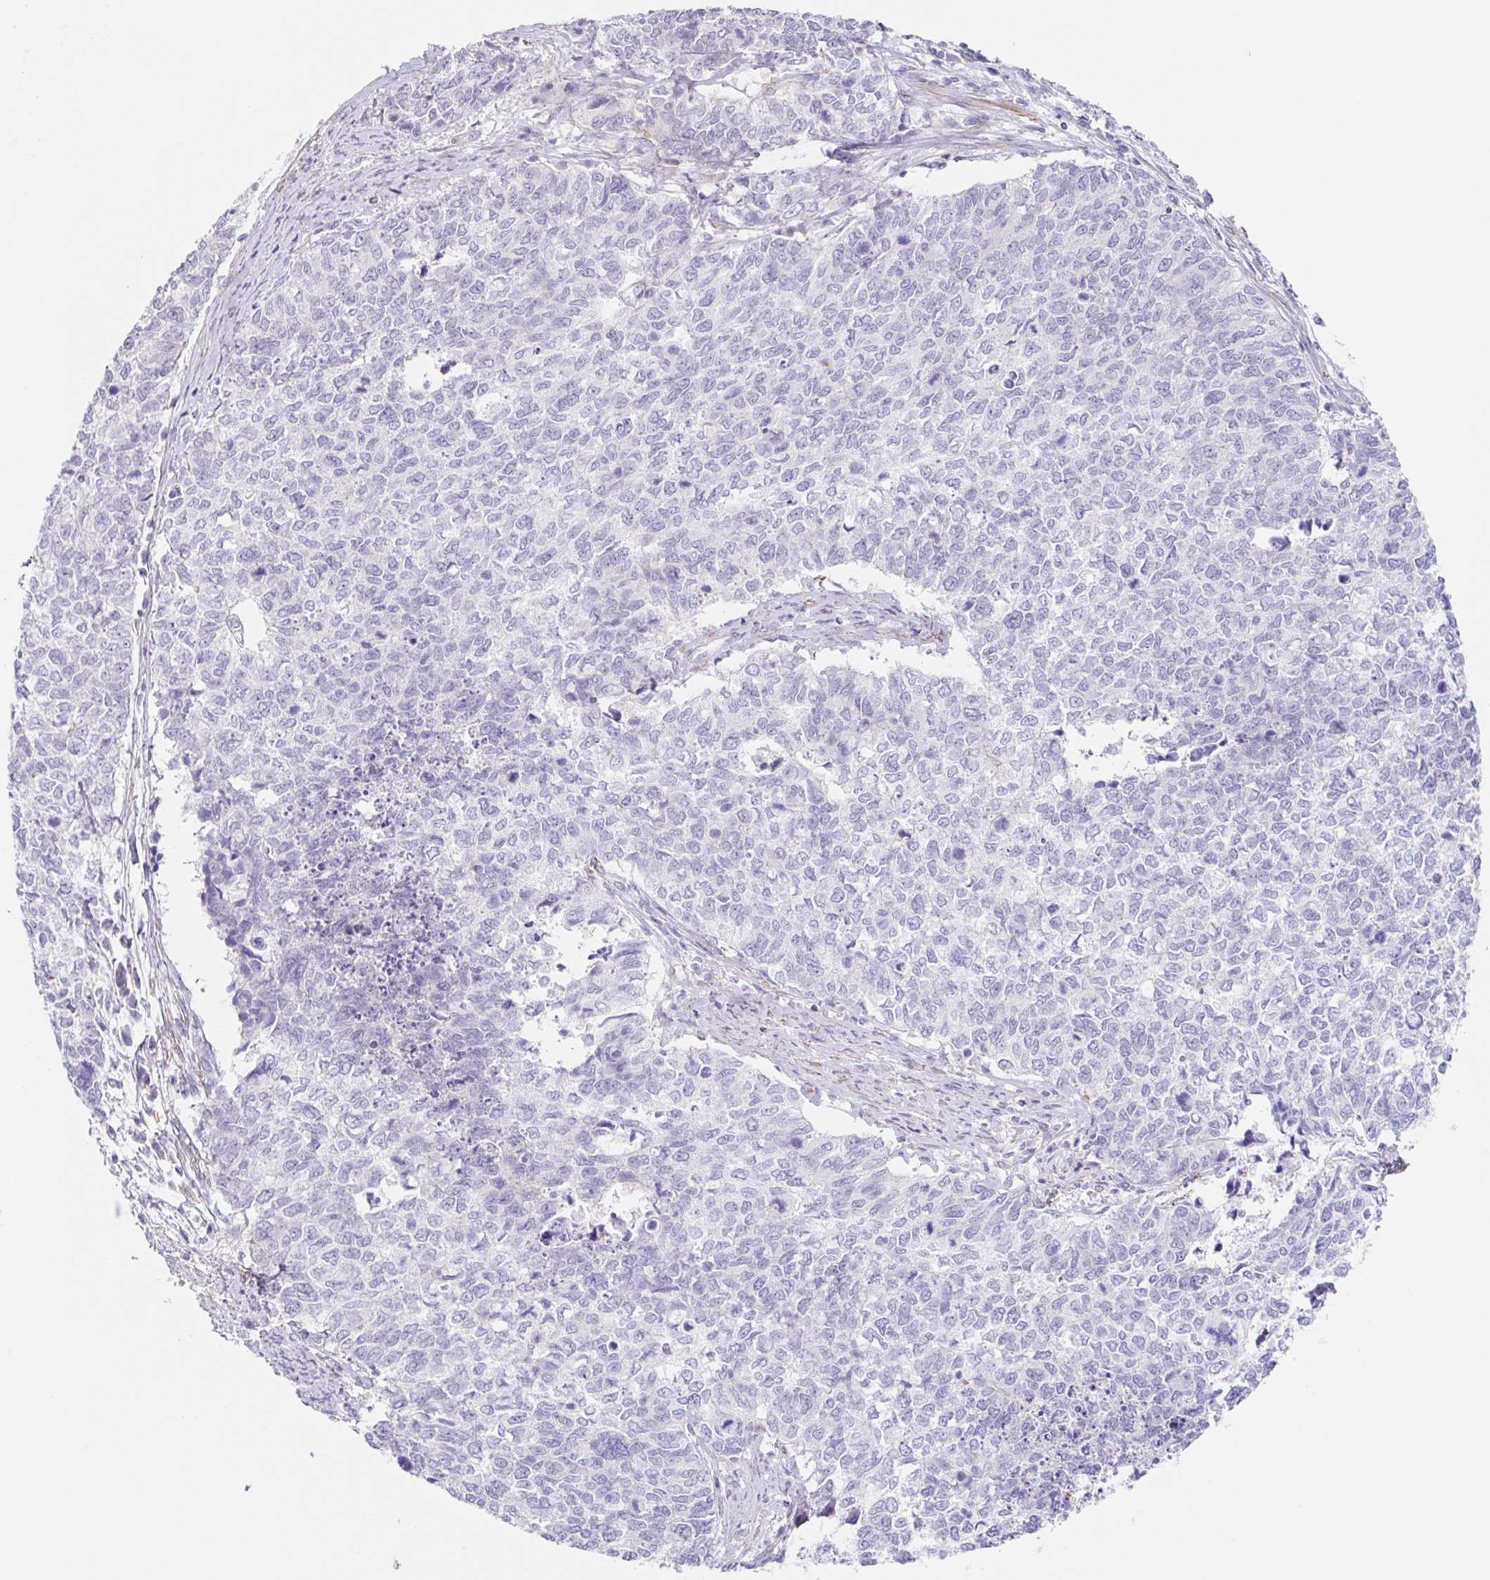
{"staining": {"intensity": "negative", "quantity": "none", "location": "none"}, "tissue": "cervical cancer", "cell_type": "Tumor cells", "image_type": "cancer", "snomed": [{"axis": "morphology", "description": "Adenocarcinoma, NOS"}, {"axis": "topography", "description": "Cervix"}], "caption": "The photomicrograph reveals no staining of tumor cells in cervical adenocarcinoma. (Immunohistochemistry (ihc), brightfield microscopy, high magnification).", "gene": "DCAF17", "patient": {"sex": "female", "age": 63}}